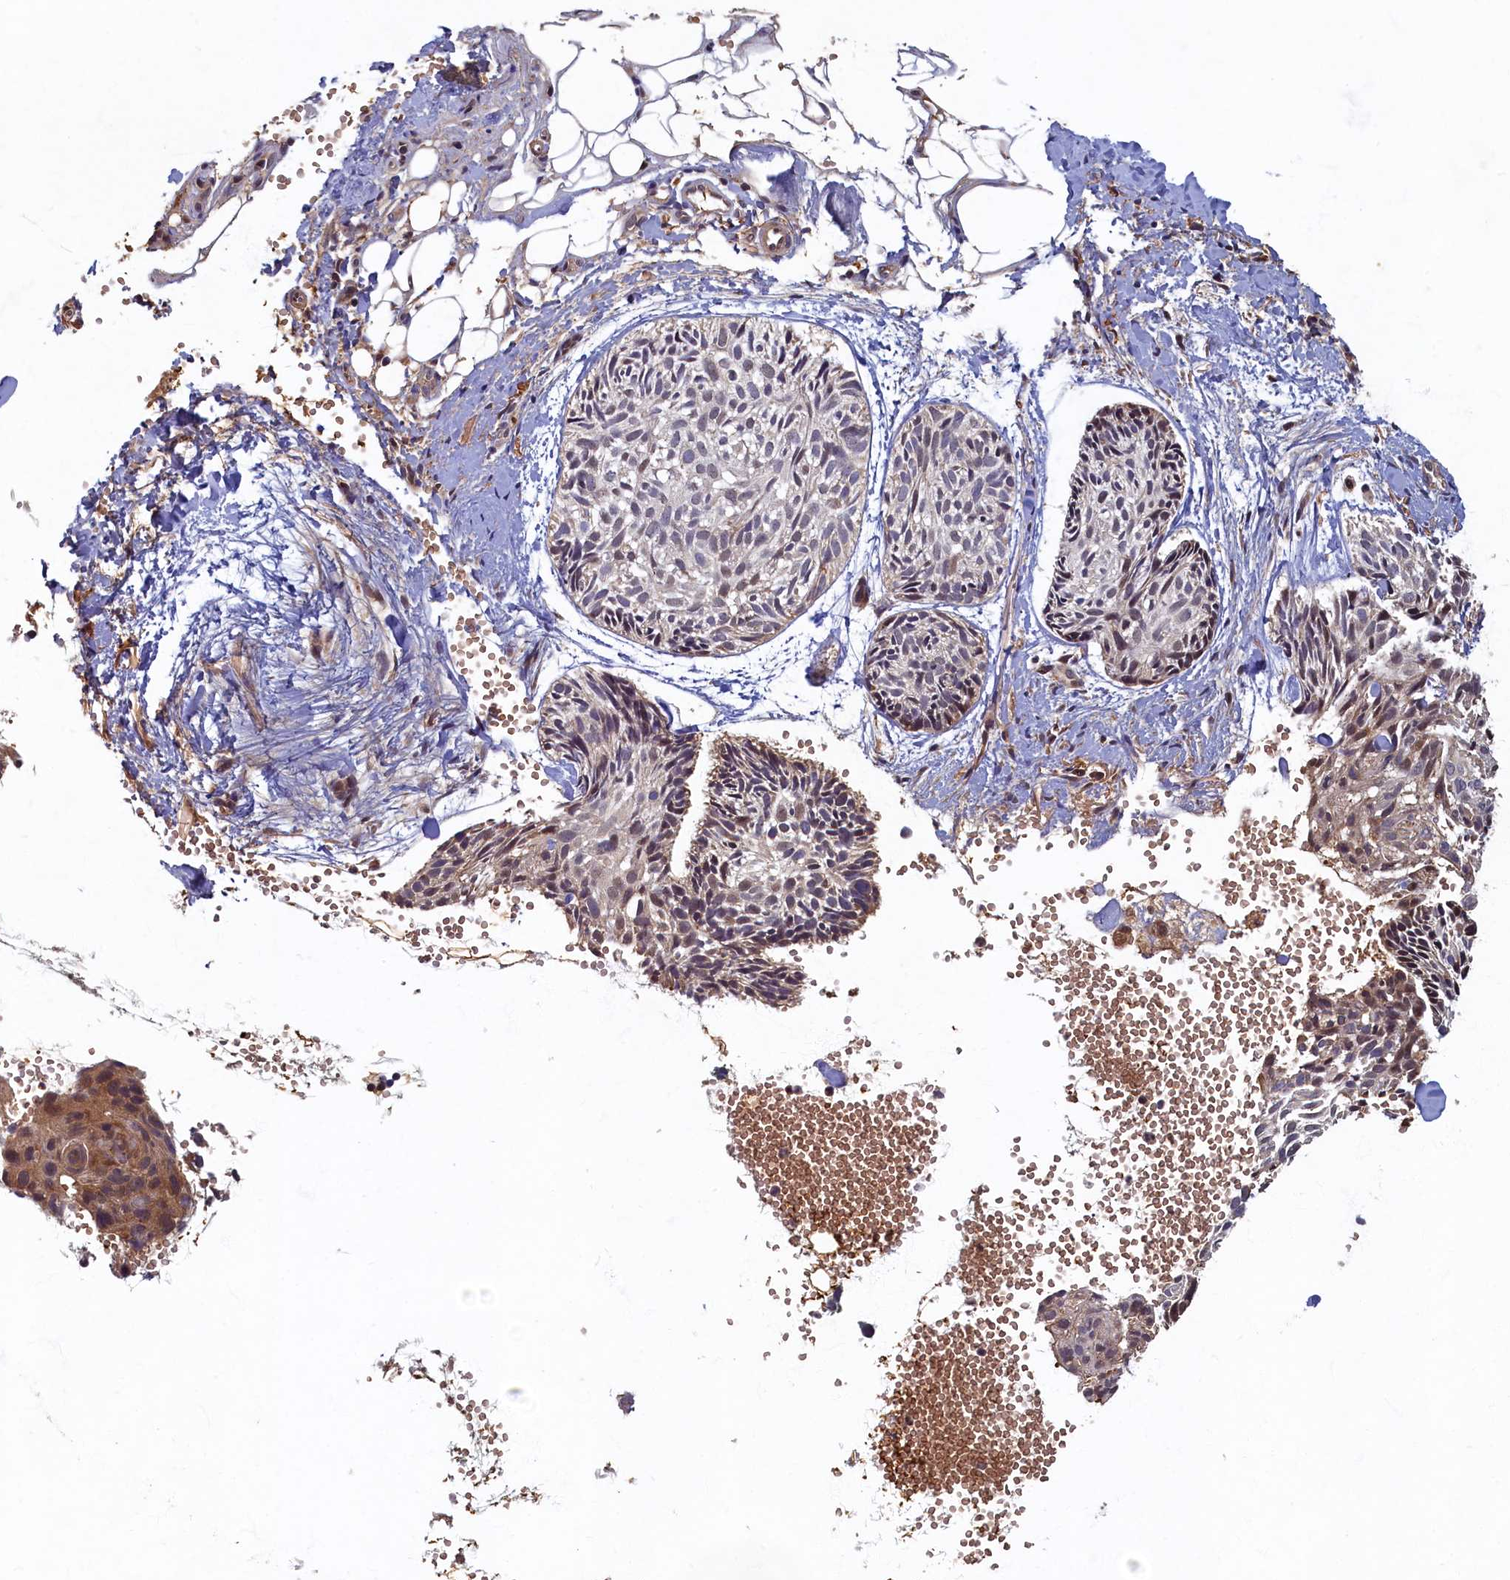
{"staining": {"intensity": "weak", "quantity": "<25%", "location": "nuclear"}, "tissue": "skin cancer", "cell_type": "Tumor cells", "image_type": "cancer", "snomed": [{"axis": "morphology", "description": "Normal tissue, NOS"}, {"axis": "morphology", "description": "Basal cell carcinoma"}, {"axis": "topography", "description": "Skin"}], "caption": "Immunohistochemistry (IHC) micrograph of neoplastic tissue: skin cancer (basal cell carcinoma) stained with DAB reveals no significant protein expression in tumor cells. (DAB (3,3'-diaminobenzidine) immunohistochemistry visualized using brightfield microscopy, high magnification).", "gene": "LCMT2", "patient": {"sex": "male", "age": 66}}